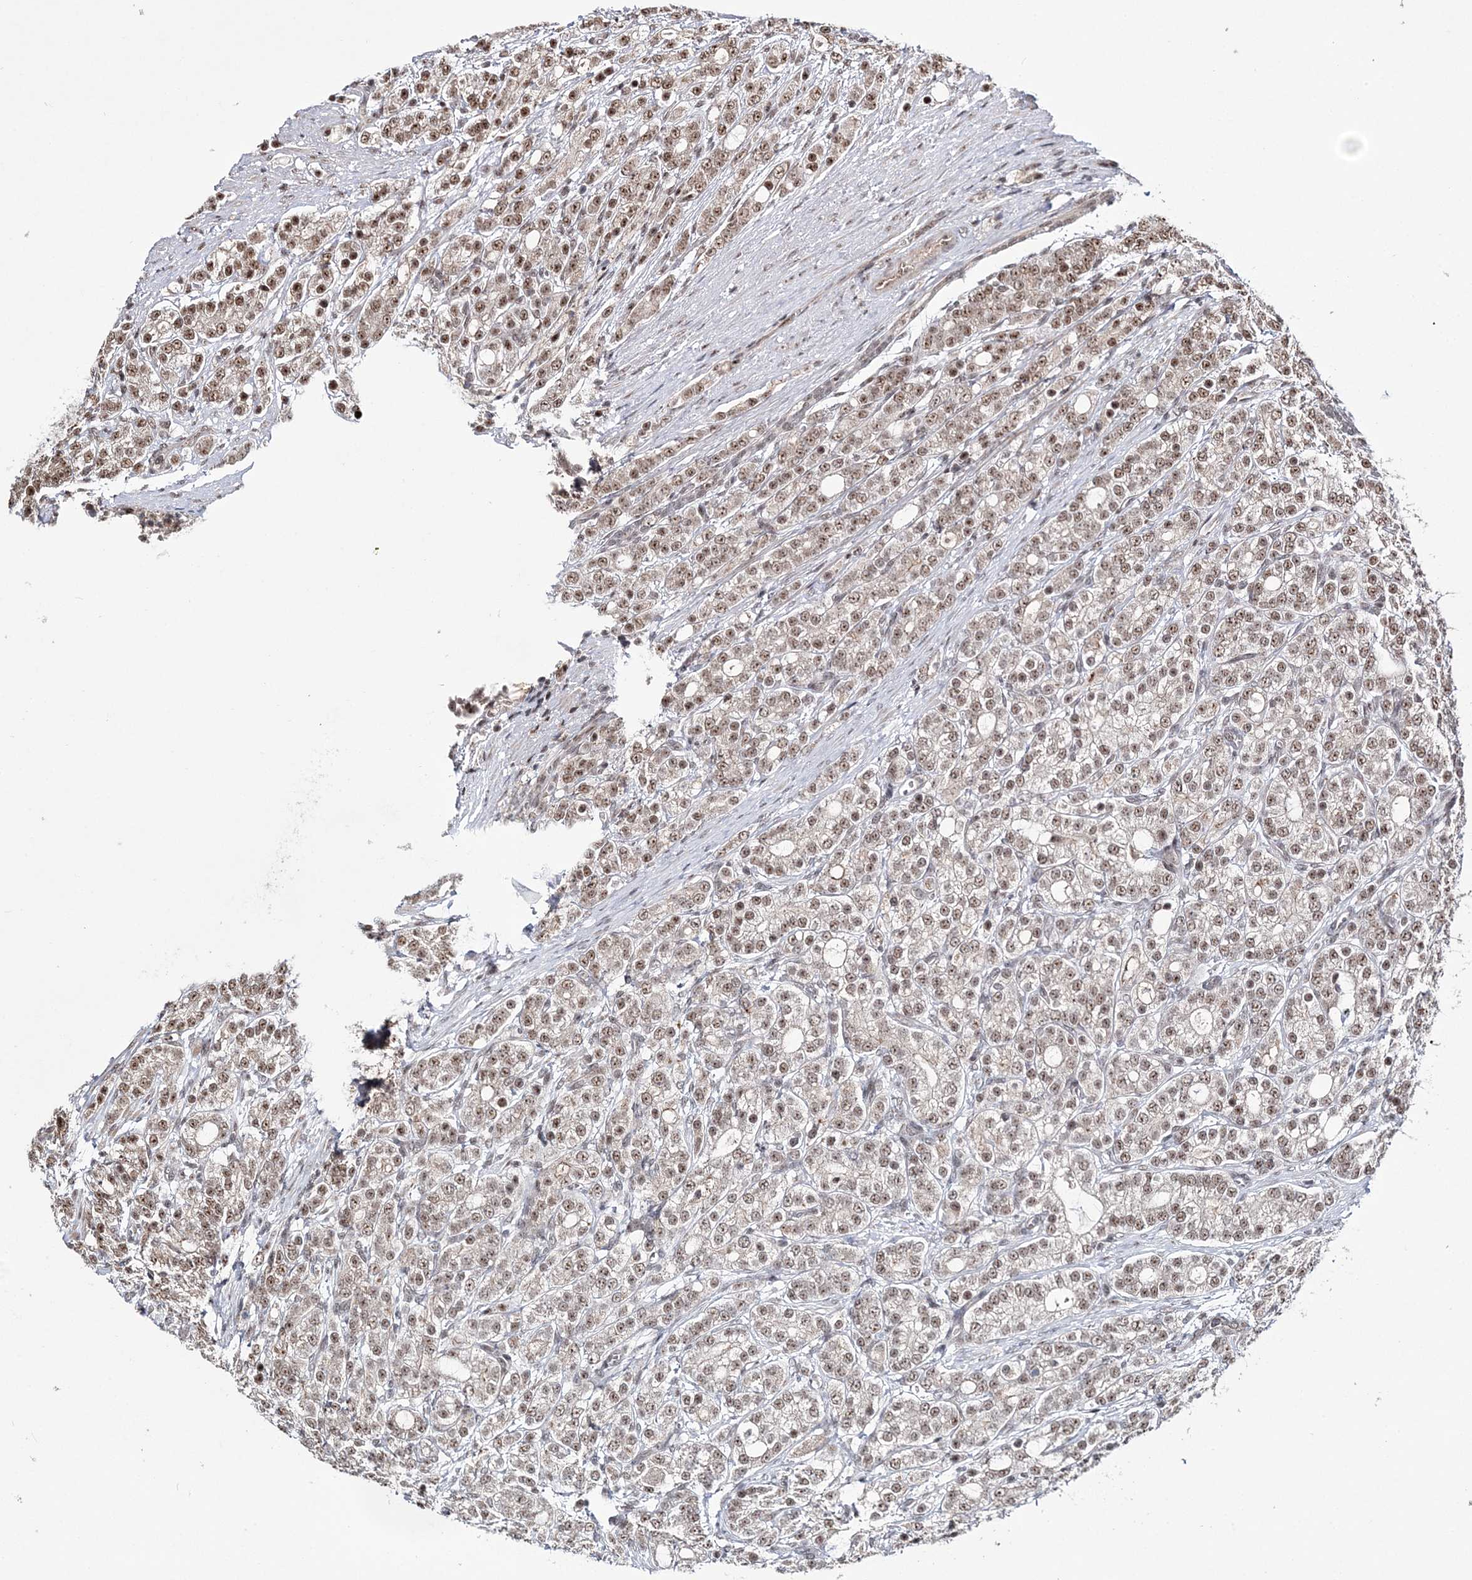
{"staining": {"intensity": "moderate", "quantity": ">75%", "location": "nuclear"}, "tissue": "prostate cancer", "cell_type": "Tumor cells", "image_type": "cancer", "snomed": [{"axis": "morphology", "description": "Adenocarcinoma, High grade"}, {"axis": "topography", "description": "Prostate"}], "caption": "Prostate adenocarcinoma (high-grade) was stained to show a protein in brown. There is medium levels of moderate nuclear staining in about >75% of tumor cells.", "gene": "TATDN2", "patient": {"sex": "male", "age": 57}}